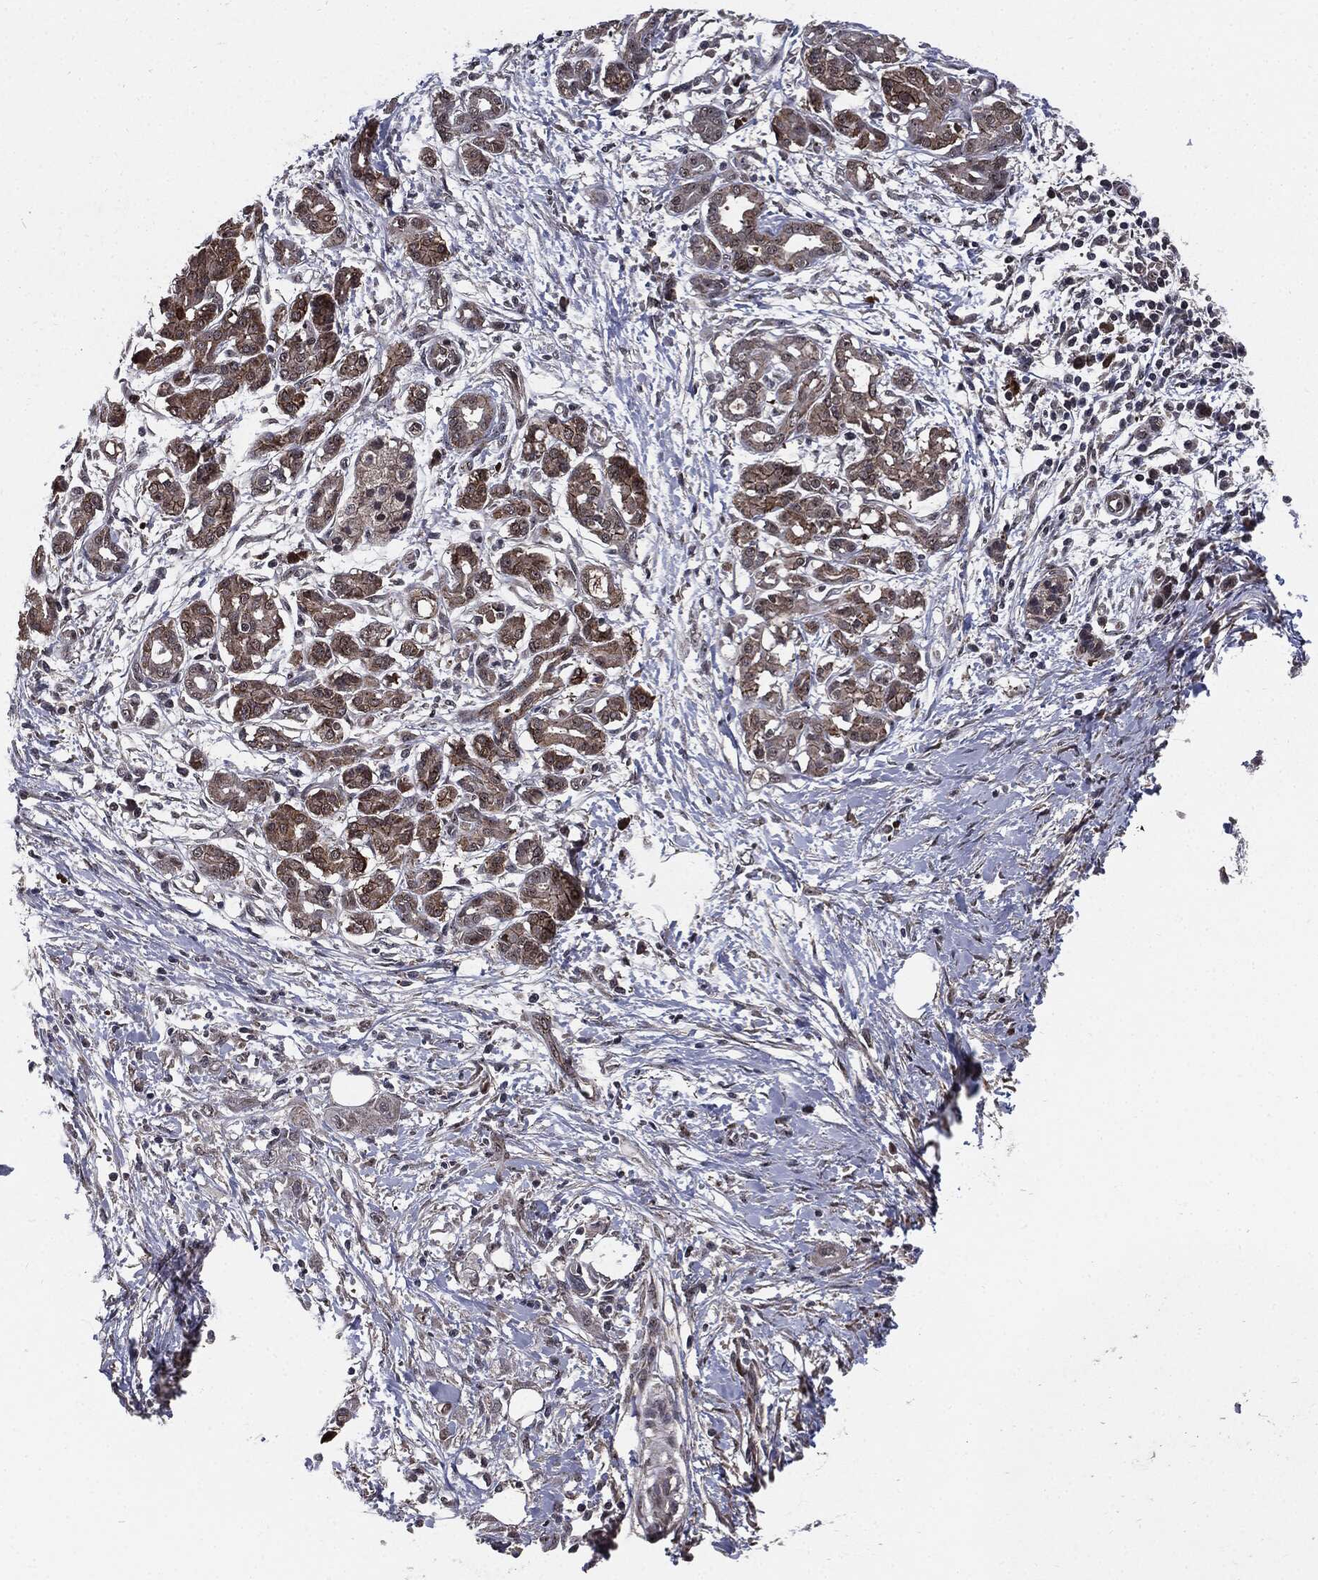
{"staining": {"intensity": "moderate", "quantity": "<25%", "location": "cytoplasmic/membranous"}, "tissue": "pancreatic cancer", "cell_type": "Tumor cells", "image_type": "cancer", "snomed": [{"axis": "morphology", "description": "Adenocarcinoma, NOS"}, {"axis": "topography", "description": "Pancreas"}], "caption": "DAB immunohistochemical staining of pancreatic cancer reveals moderate cytoplasmic/membranous protein positivity in approximately <25% of tumor cells. The staining was performed using DAB to visualize the protein expression in brown, while the nuclei were stained in blue with hematoxylin (Magnification: 20x).", "gene": "PTPA", "patient": {"sex": "male", "age": 72}}